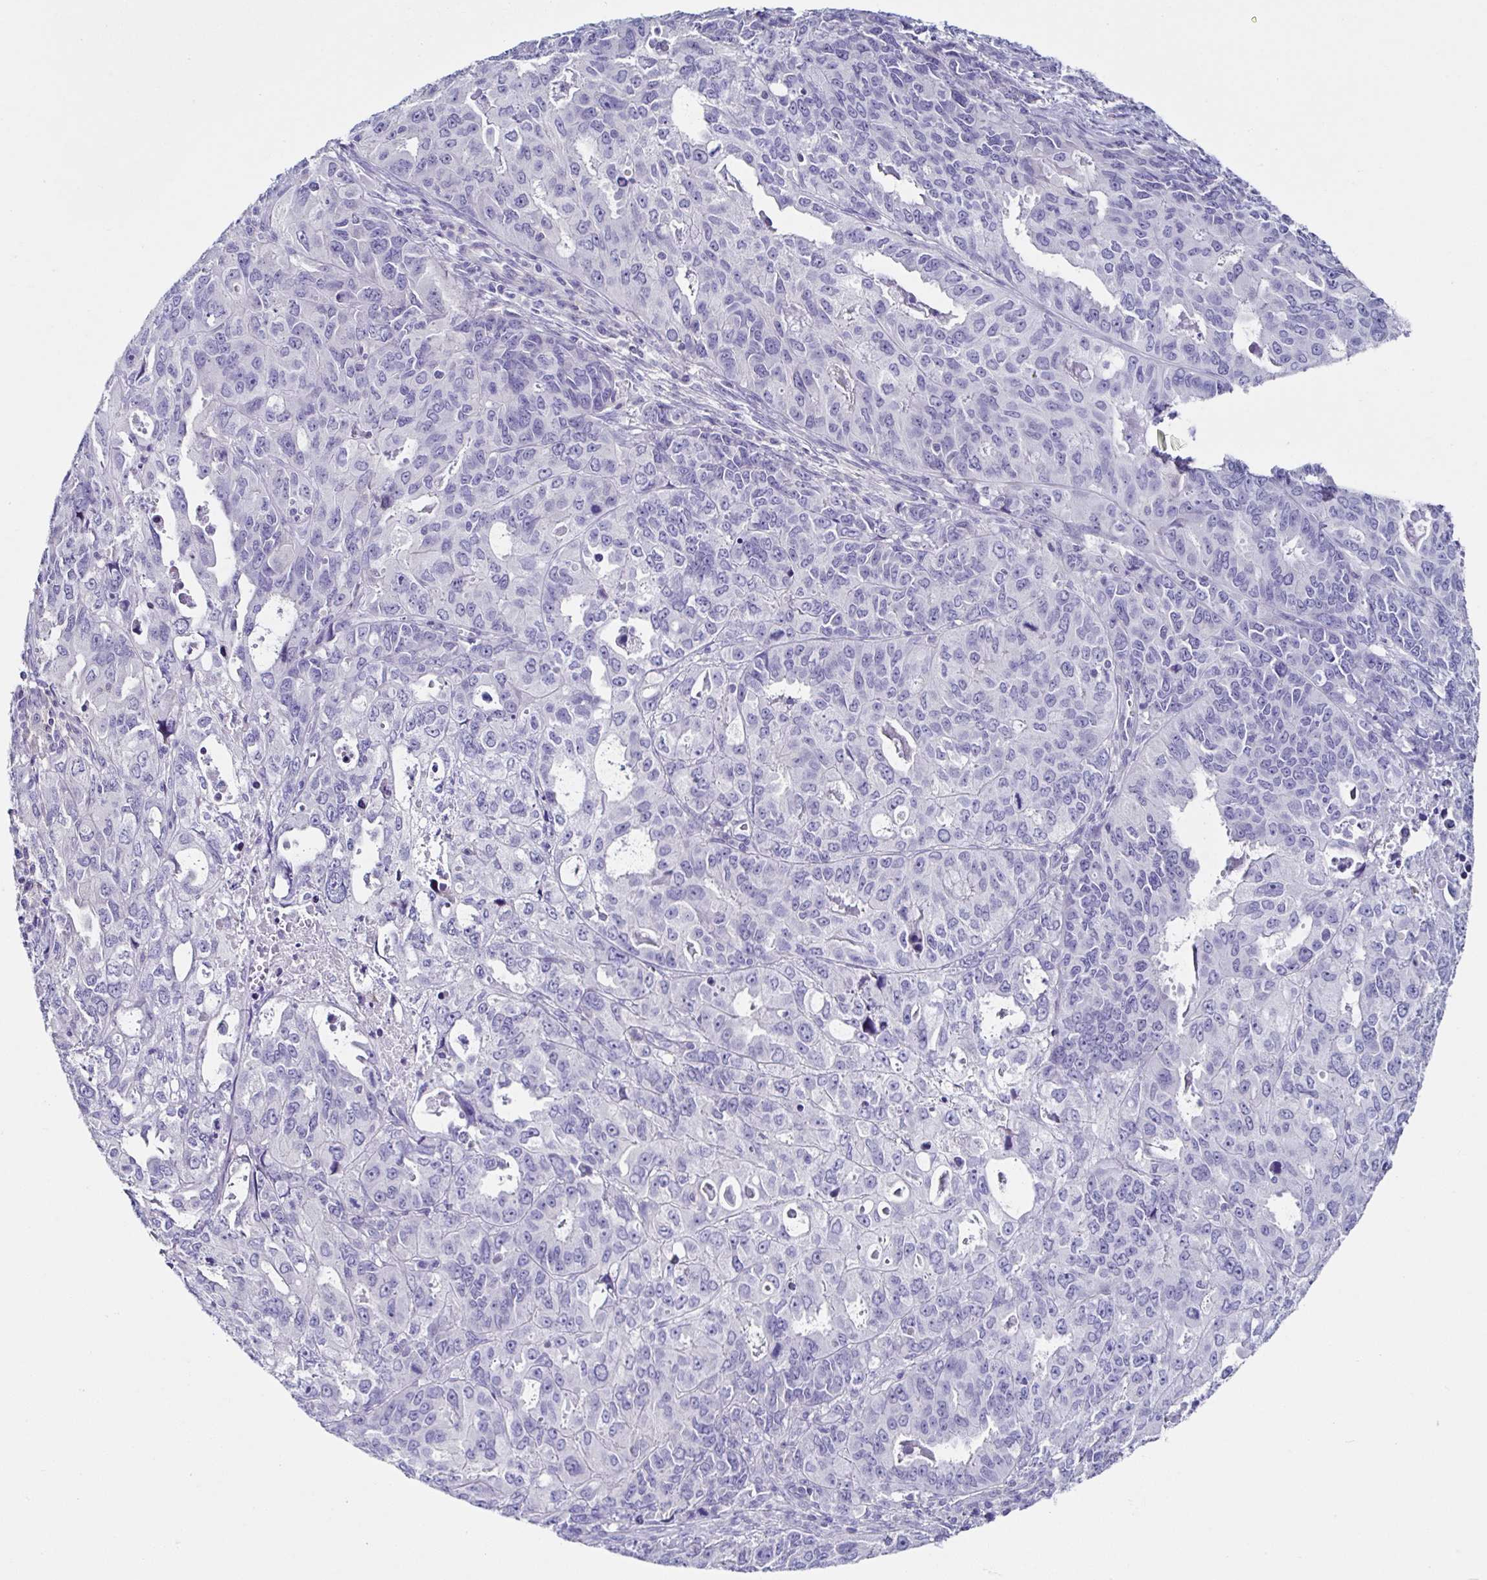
{"staining": {"intensity": "negative", "quantity": "none", "location": "none"}, "tissue": "endometrial cancer", "cell_type": "Tumor cells", "image_type": "cancer", "snomed": [{"axis": "morphology", "description": "Adenocarcinoma, NOS"}, {"axis": "topography", "description": "Uterus"}], "caption": "Immunohistochemistry image of neoplastic tissue: endometrial cancer (adenocarcinoma) stained with DAB displays no significant protein staining in tumor cells.", "gene": "UGT3A1", "patient": {"sex": "female", "age": 79}}